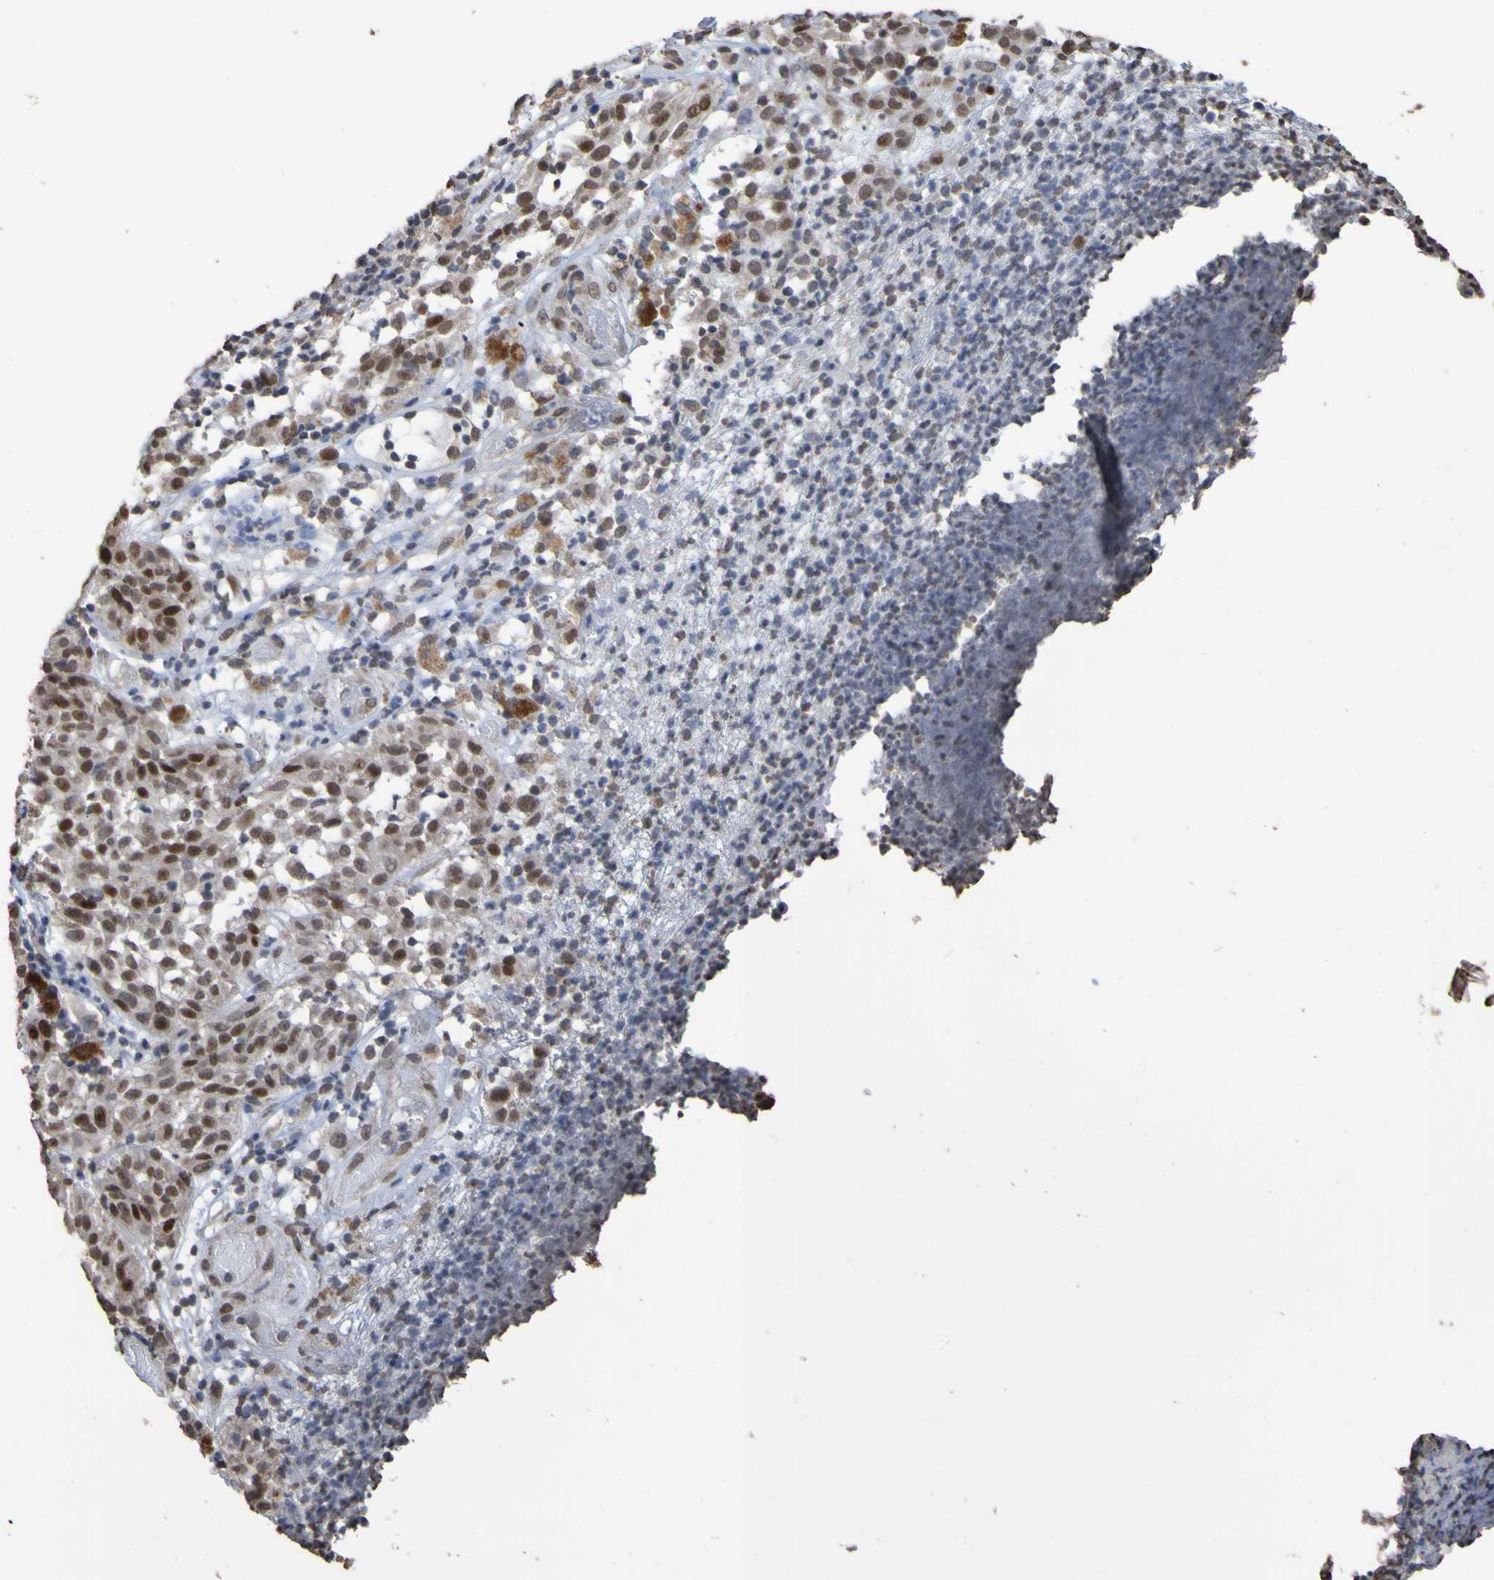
{"staining": {"intensity": "strong", "quantity": ">75%", "location": "nuclear"}, "tissue": "melanoma", "cell_type": "Tumor cells", "image_type": "cancer", "snomed": [{"axis": "morphology", "description": "Malignant melanoma, NOS"}, {"axis": "topography", "description": "Skin"}], "caption": "Malignant melanoma stained for a protein (brown) shows strong nuclear positive expression in about >75% of tumor cells.", "gene": "ALKBH2", "patient": {"sex": "female", "age": 46}}